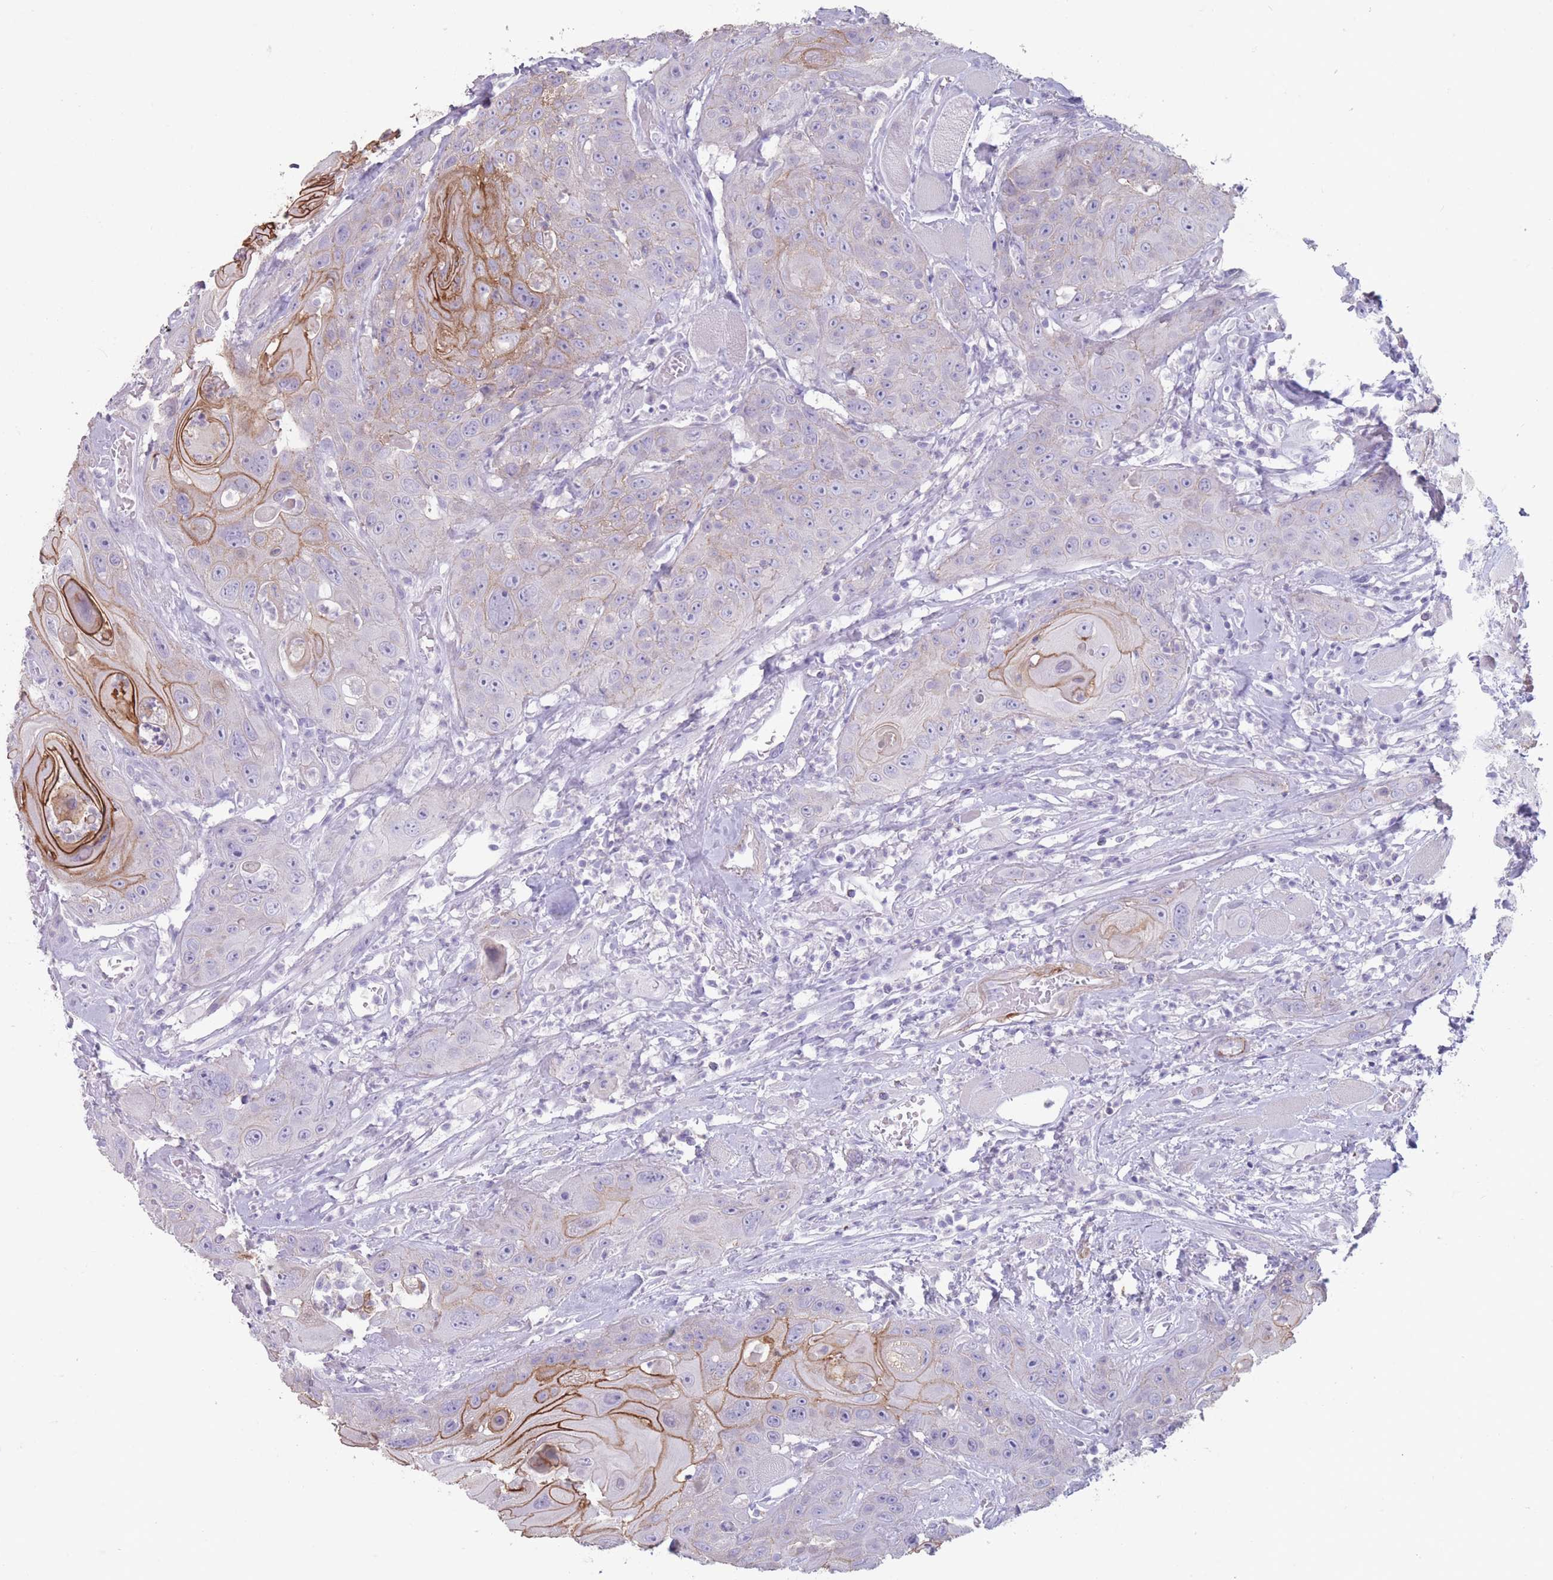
{"staining": {"intensity": "moderate", "quantity": "<25%", "location": "cytoplasmic/membranous"}, "tissue": "head and neck cancer", "cell_type": "Tumor cells", "image_type": "cancer", "snomed": [{"axis": "morphology", "description": "Squamous cell carcinoma, NOS"}, {"axis": "topography", "description": "Head-Neck"}], "caption": "Head and neck cancer (squamous cell carcinoma) was stained to show a protein in brown. There is low levels of moderate cytoplasmic/membranous expression in about <25% of tumor cells. Immunohistochemistry (ihc) stains the protein of interest in brown and the nuclei are stained blue.", "gene": "RHBG", "patient": {"sex": "female", "age": 59}}